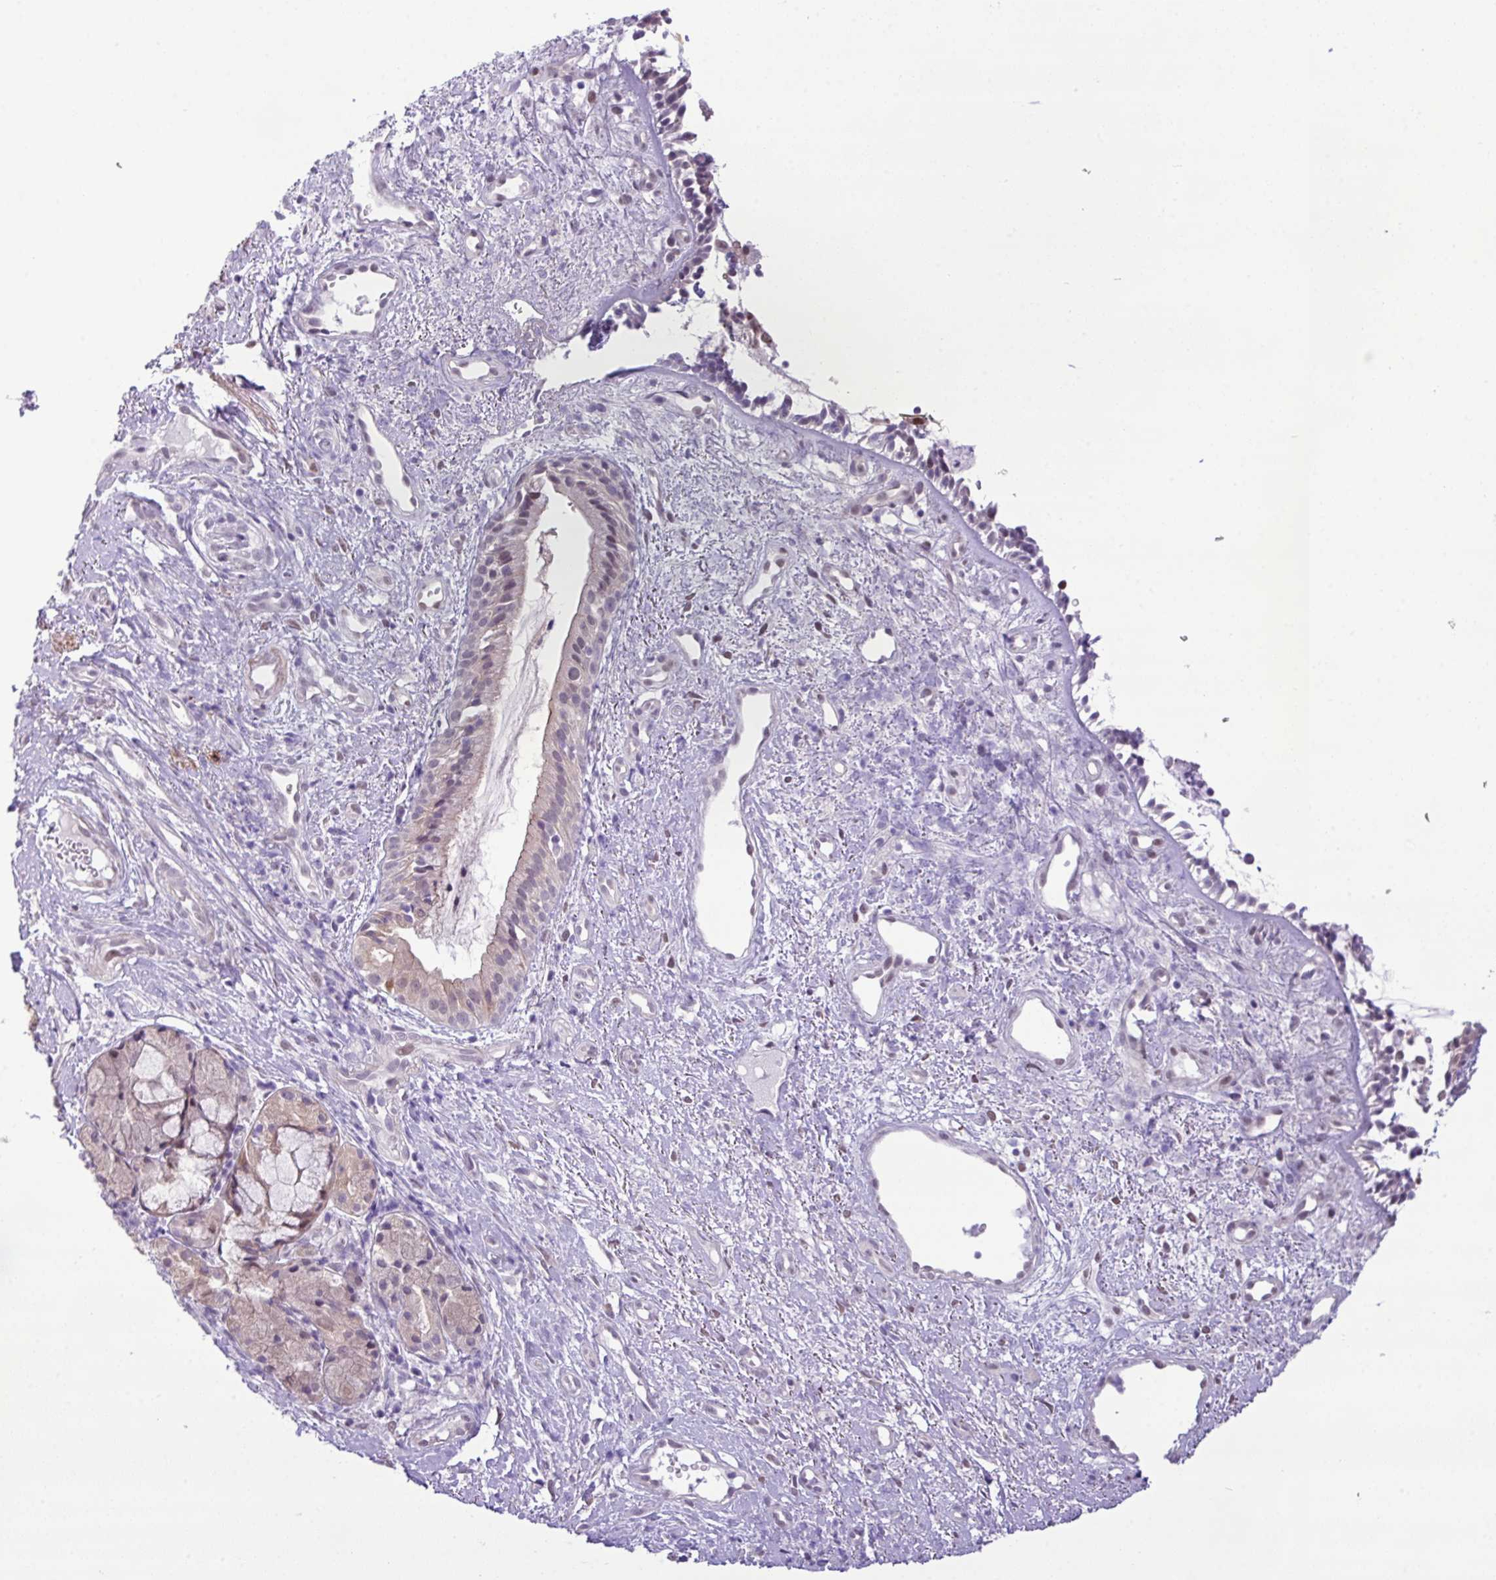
{"staining": {"intensity": "weak", "quantity": "25%-75%", "location": "cytoplasmic/membranous"}, "tissue": "nasopharynx", "cell_type": "Respiratory epithelial cells", "image_type": "normal", "snomed": [{"axis": "morphology", "description": "Normal tissue, NOS"}, {"axis": "topography", "description": "Cartilage tissue"}, {"axis": "topography", "description": "Nasopharynx"}, {"axis": "topography", "description": "Thyroid gland"}], "caption": "Protein analysis of normal nasopharynx displays weak cytoplasmic/membranous staining in about 25%-75% of respiratory epithelial cells.", "gene": "YLPM1", "patient": {"sex": "male", "age": 63}}